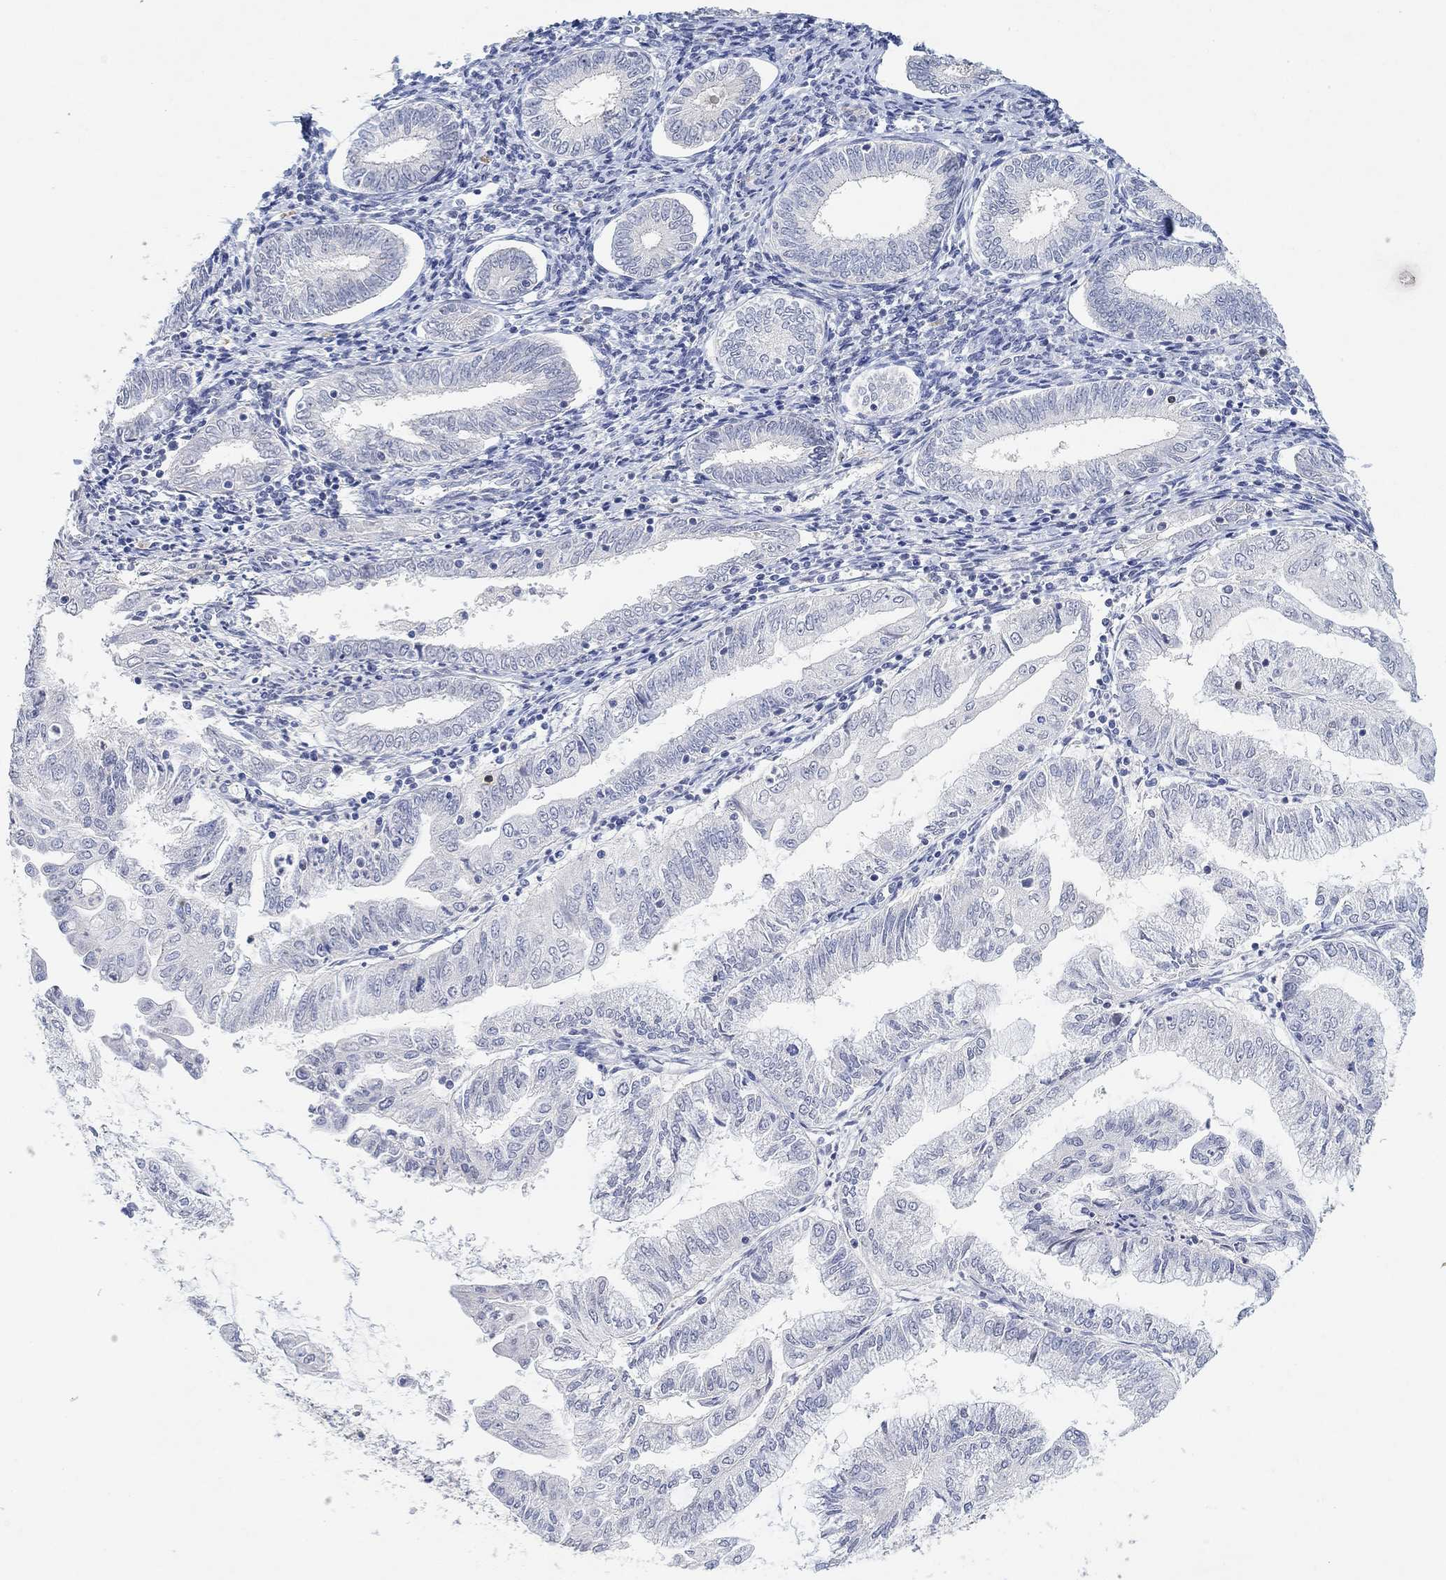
{"staining": {"intensity": "negative", "quantity": "none", "location": "none"}, "tissue": "endometrial cancer", "cell_type": "Tumor cells", "image_type": "cancer", "snomed": [{"axis": "morphology", "description": "Adenocarcinoma, NOS"}, {"axis": "topography", "description": "Endometrium"}], "caption": "High magnification brightfield microscopy of endometrial cancer stained with DAB (3,3'-diaminobenzidine) (brown) and counterstained with hematoxylin (blue): tumor cells show no significant expression.", "gene": "VAT1L", "patient": {"sex": "female", "age": 56}}